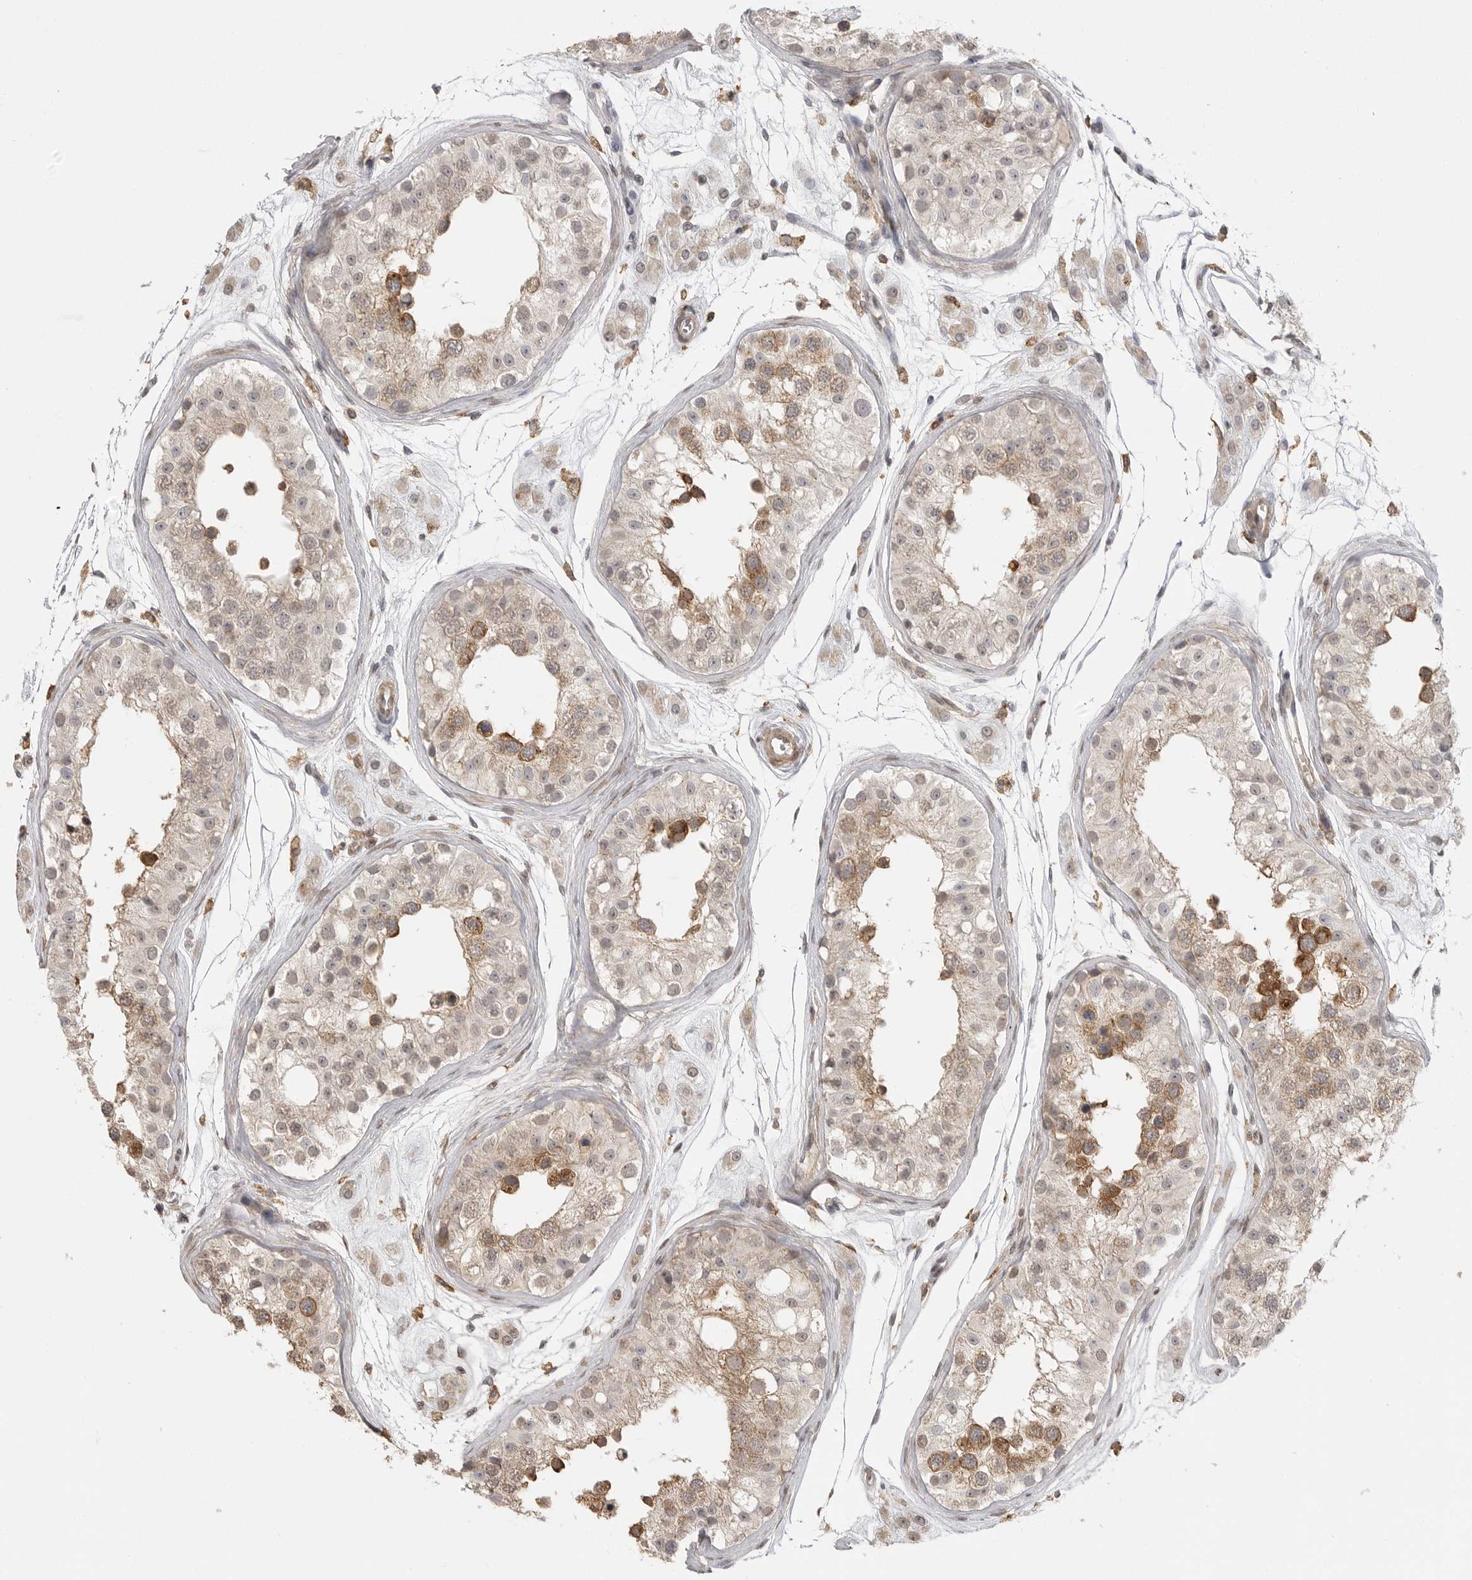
{"staining": {"intensity": "strong", "quantity": "25%-75%", "location": "cytoplasmic/membranous"}, "tissue": "testis", "cell_type": "Cells in seminiferous ducts", "image_type": "normal", "snomed": [{"axis": "morphology", "description": "Normal tissue, NOS"}, {"axis": "morphology", "description": "Adenocarcinoma, metastatic, NOS"}, {"axis": "topography", "description": "Testis"}], "caption": "Protein expression analysis of normal testis reveals strong cytoplasmic/membranous staining in about 25%-75% of cells in seminiferous ducts. (IHC, brightfield microscopy, high magnification).", "gene": "GPC2", "patient": {"sex": "male", "age": 26}}